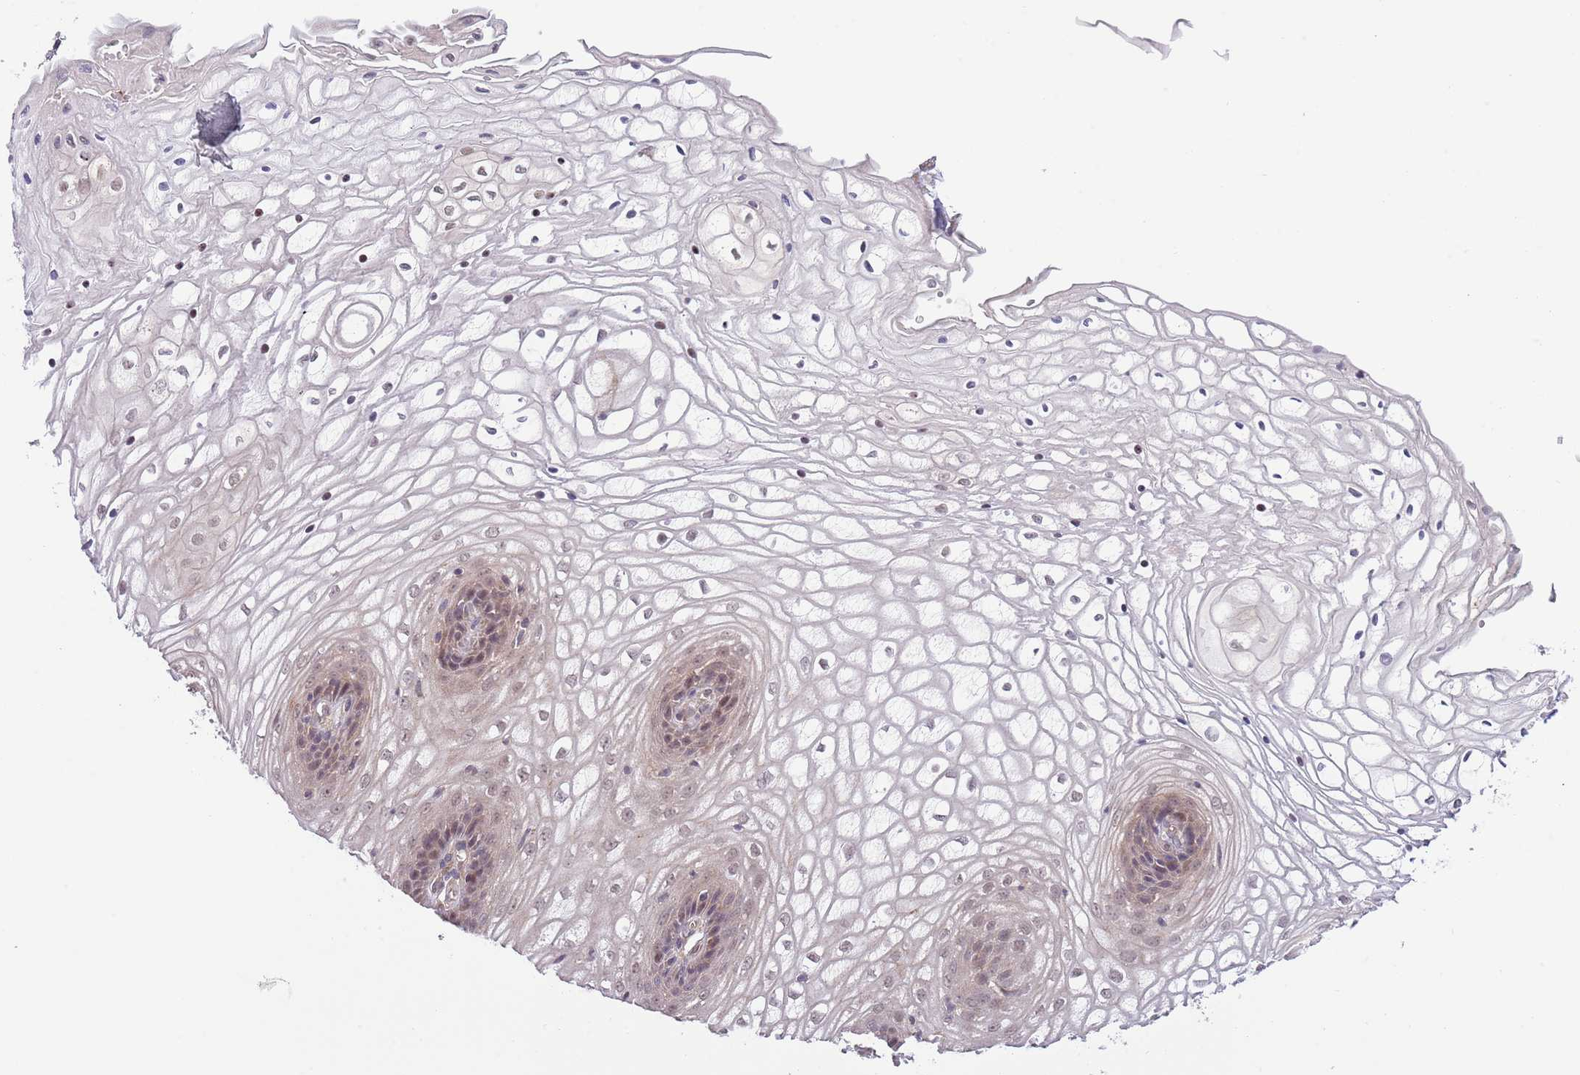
{"staining": {"intensity": "weak", "quantity": "25%-75%", "location": "cytoplasmic/membranous"}, "tissue": "vagina", "cell_type": "Squamous epithelial cells", "image_type": "normal", "snomed": [{"axis": "morphology", "description": "Normal tissue, NOS"}, {"axis": "topography", "description": "Vagina"}], "caption": "A high-resolution photomicrograph shows immunohistochemistry staining of normal vagina, which shows weak cytoplasmic/membranous positivity in about 25%-75% of squamous epithelial cells.", "gene": "PRR16", "patient": {"sex": "female", "age": 34}}